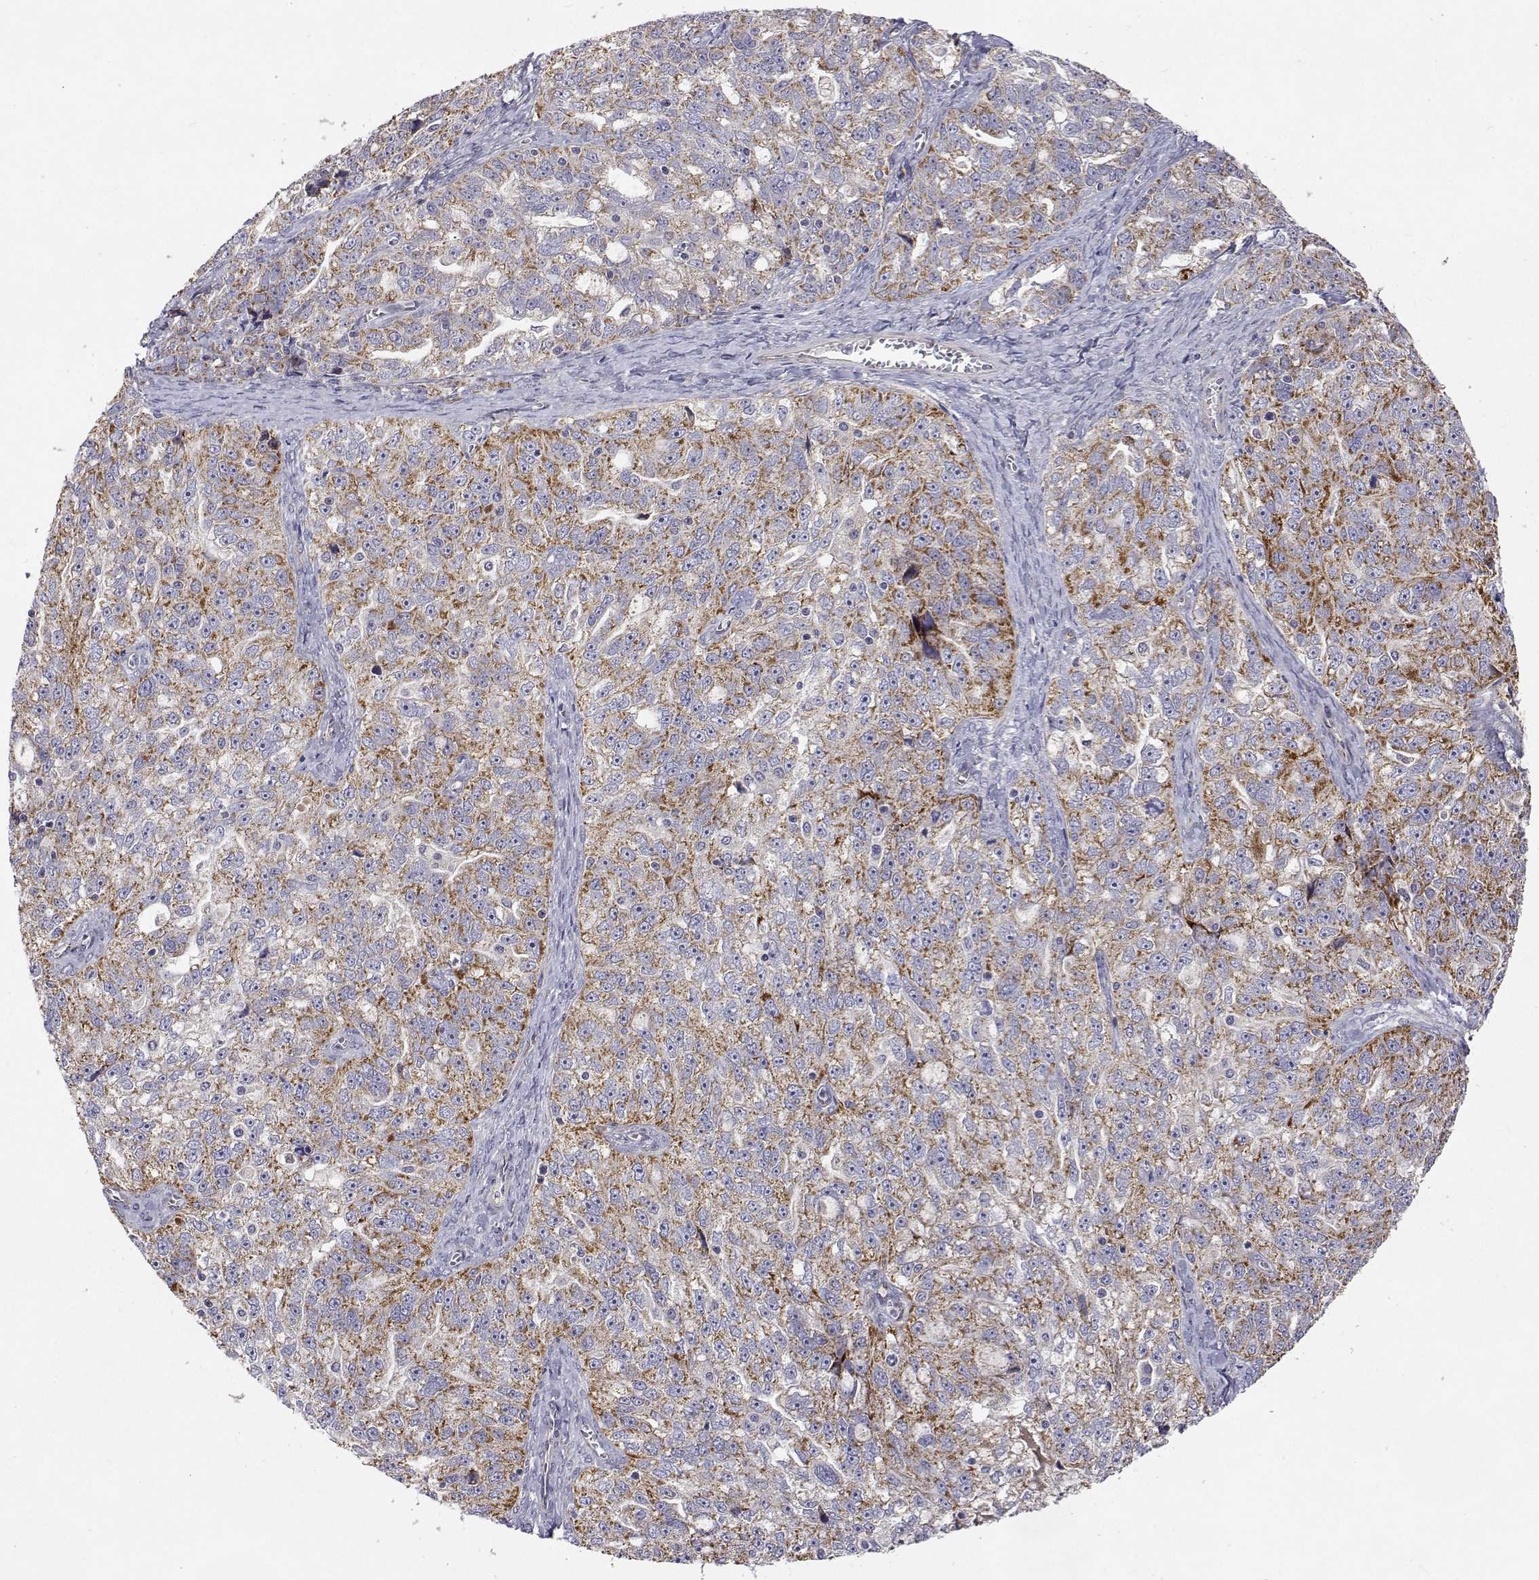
{"staining": {"intensity": "moderate", "quantity": ">75%", "location": "cytoplasmic/membranous"}, "tissue": "ovarian cancer", "cell_type": "Tumor cells", "image_type": "cancer", "snomed": [{"axis": "morphology", "description": "Cystadenocarcinoma, serous, NOS"}, {"axis": "topography", "description": "Ovary"}], "caption": "IHC of human ovarian serous cystadenocarcinoma exhibits medium levels of moderate cytoplasmic/membranous positivity in about >75% of tumor cells.", "gene": "MRPL3", "patient": {"sex": "female", "age": 51}}